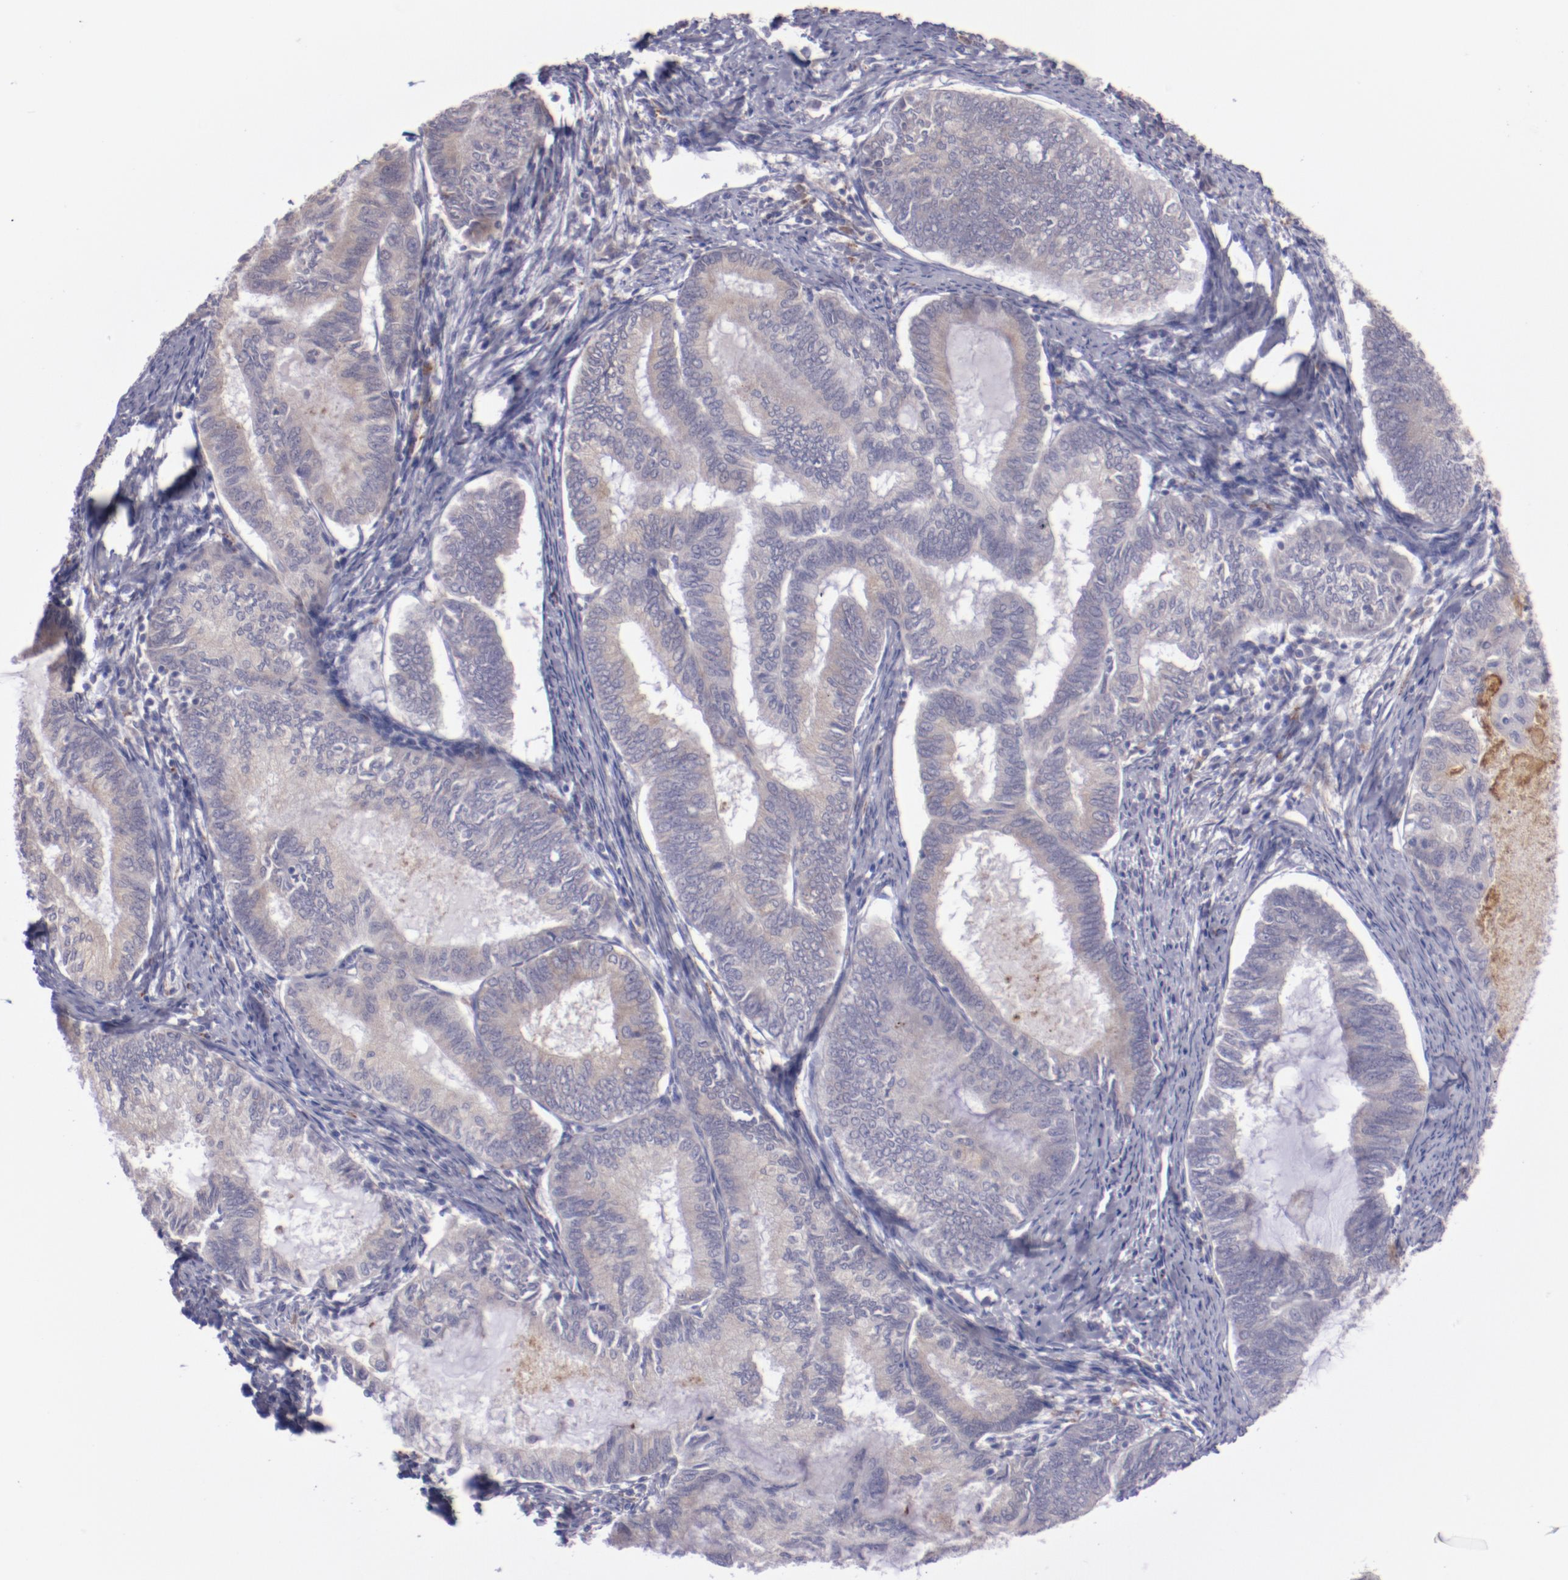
{"staining": {"intensity": "weak", "quantity": ">75%", "location": "cytoplasmic/membranous"}, "tissue": "endometrial cancer", "cell_type": "Tumor cells", "image_type": "cancer", "snomed": [{"axis": "morphology", "description": "Adenocarcinoma, NOS"}, {"axis": "topography", "description": "Endometrium"}], "caption": "This image exhibits endometrial adenocarcinoma stained with immunohistochemistry to label a protein in brown. The cytoplasmic/membranous of tumor cells show weak positivity for the protein. Nuclei are counter-stained blue.", "gene": "TRAF3", "patient": {"sex": "female", "age": 86}}